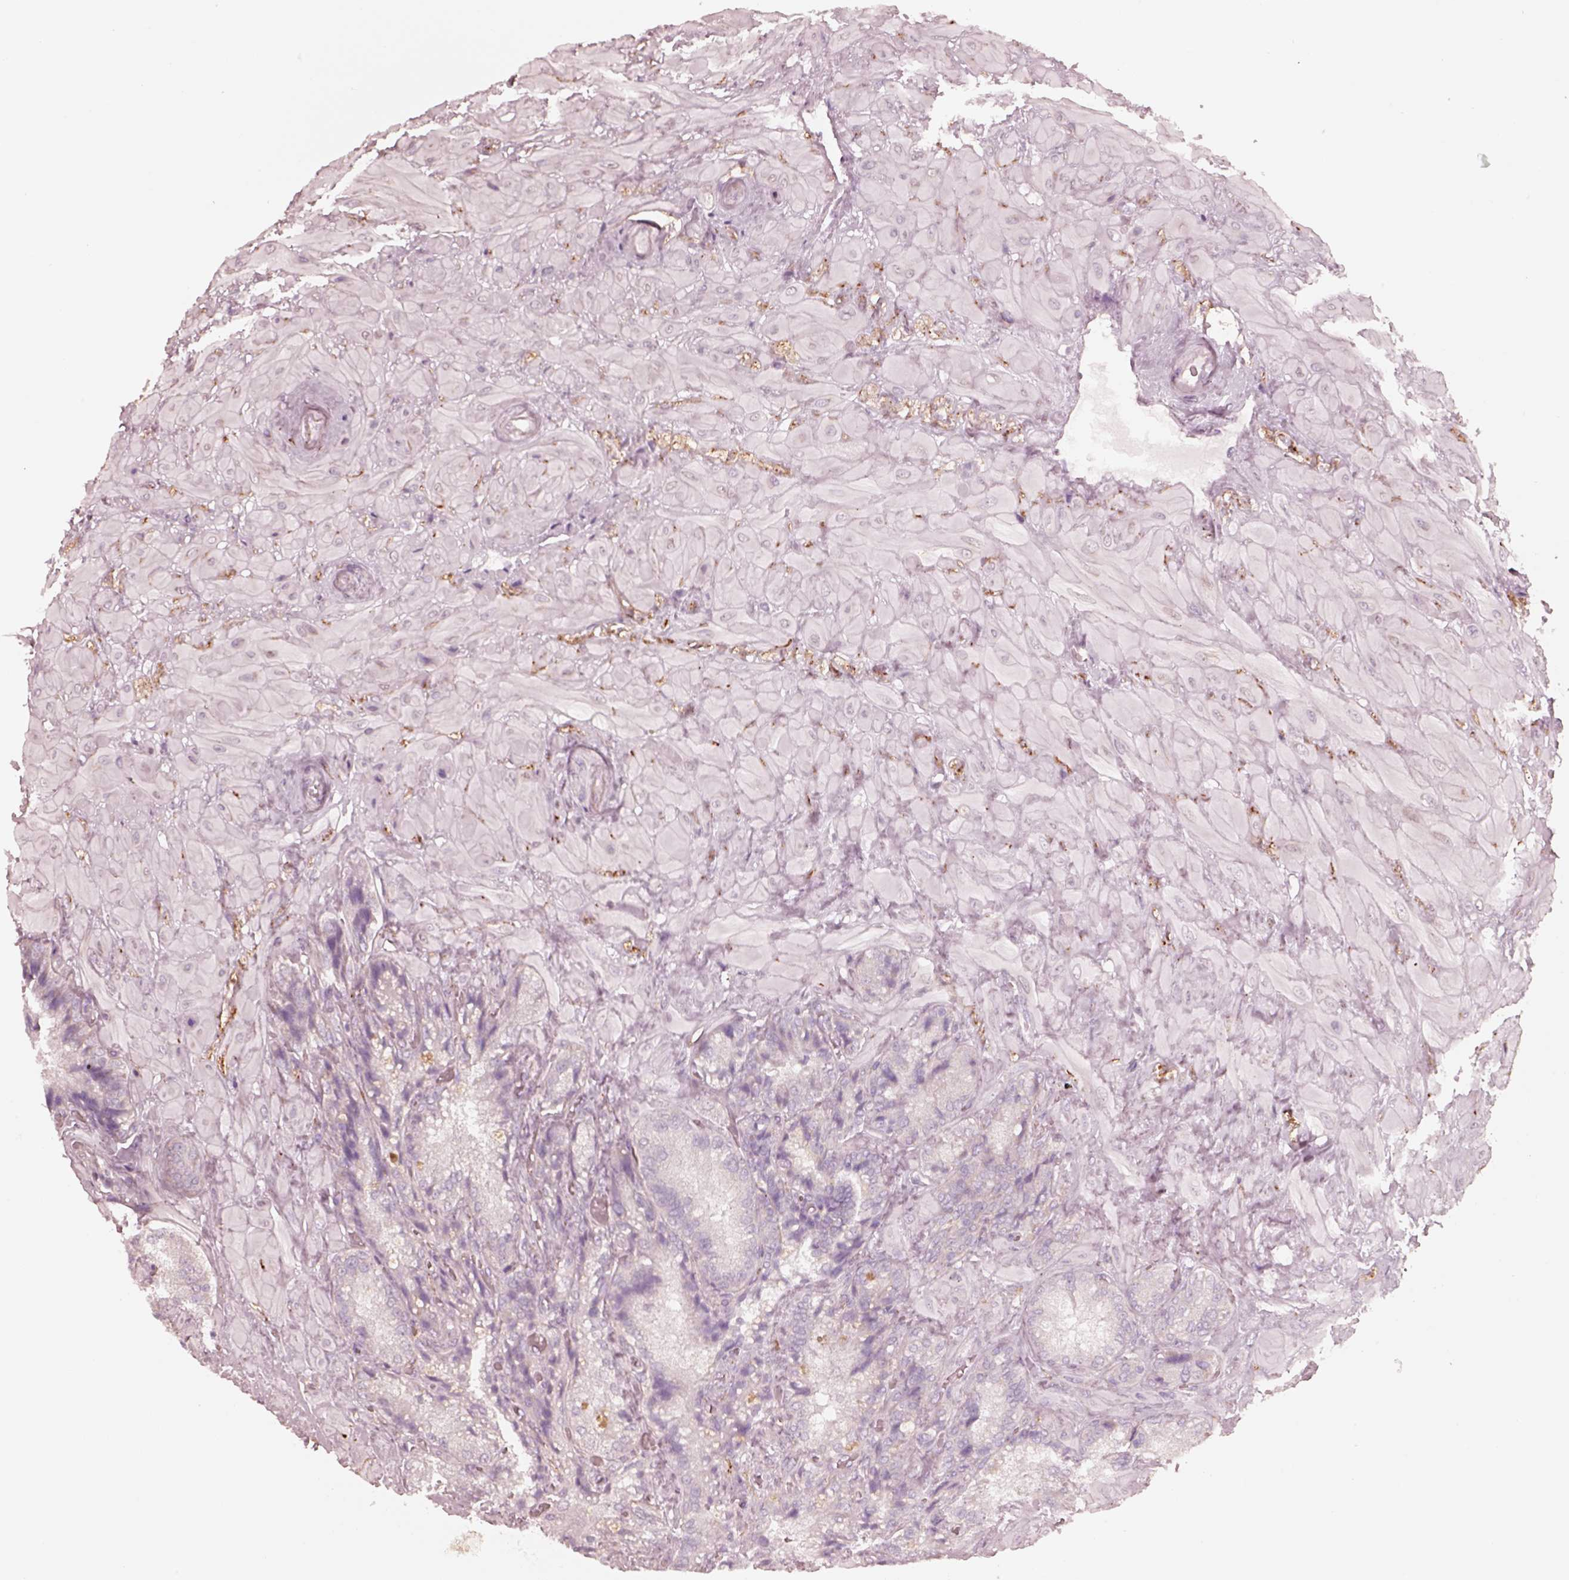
{"staining": {"intensity": "negative", "quantity": "none", "location": "none"}, "tissue": "seminal vesicle", "cell_type": "Glandular cells", "image_type": "normal", "snomed": [{"axis": "morphology", "description": "Normal tissue, NOS"}, {"axis": "topography", "description": "Seminal veicle"}], "caption": "IHC micrograph of unremarkable seminal vesicle: seminal vesicle stained with DAB shows no significant protein staining in glandular cells.", "gene": "RAB3C", "patient": {"sex": "male", "age": 57}}